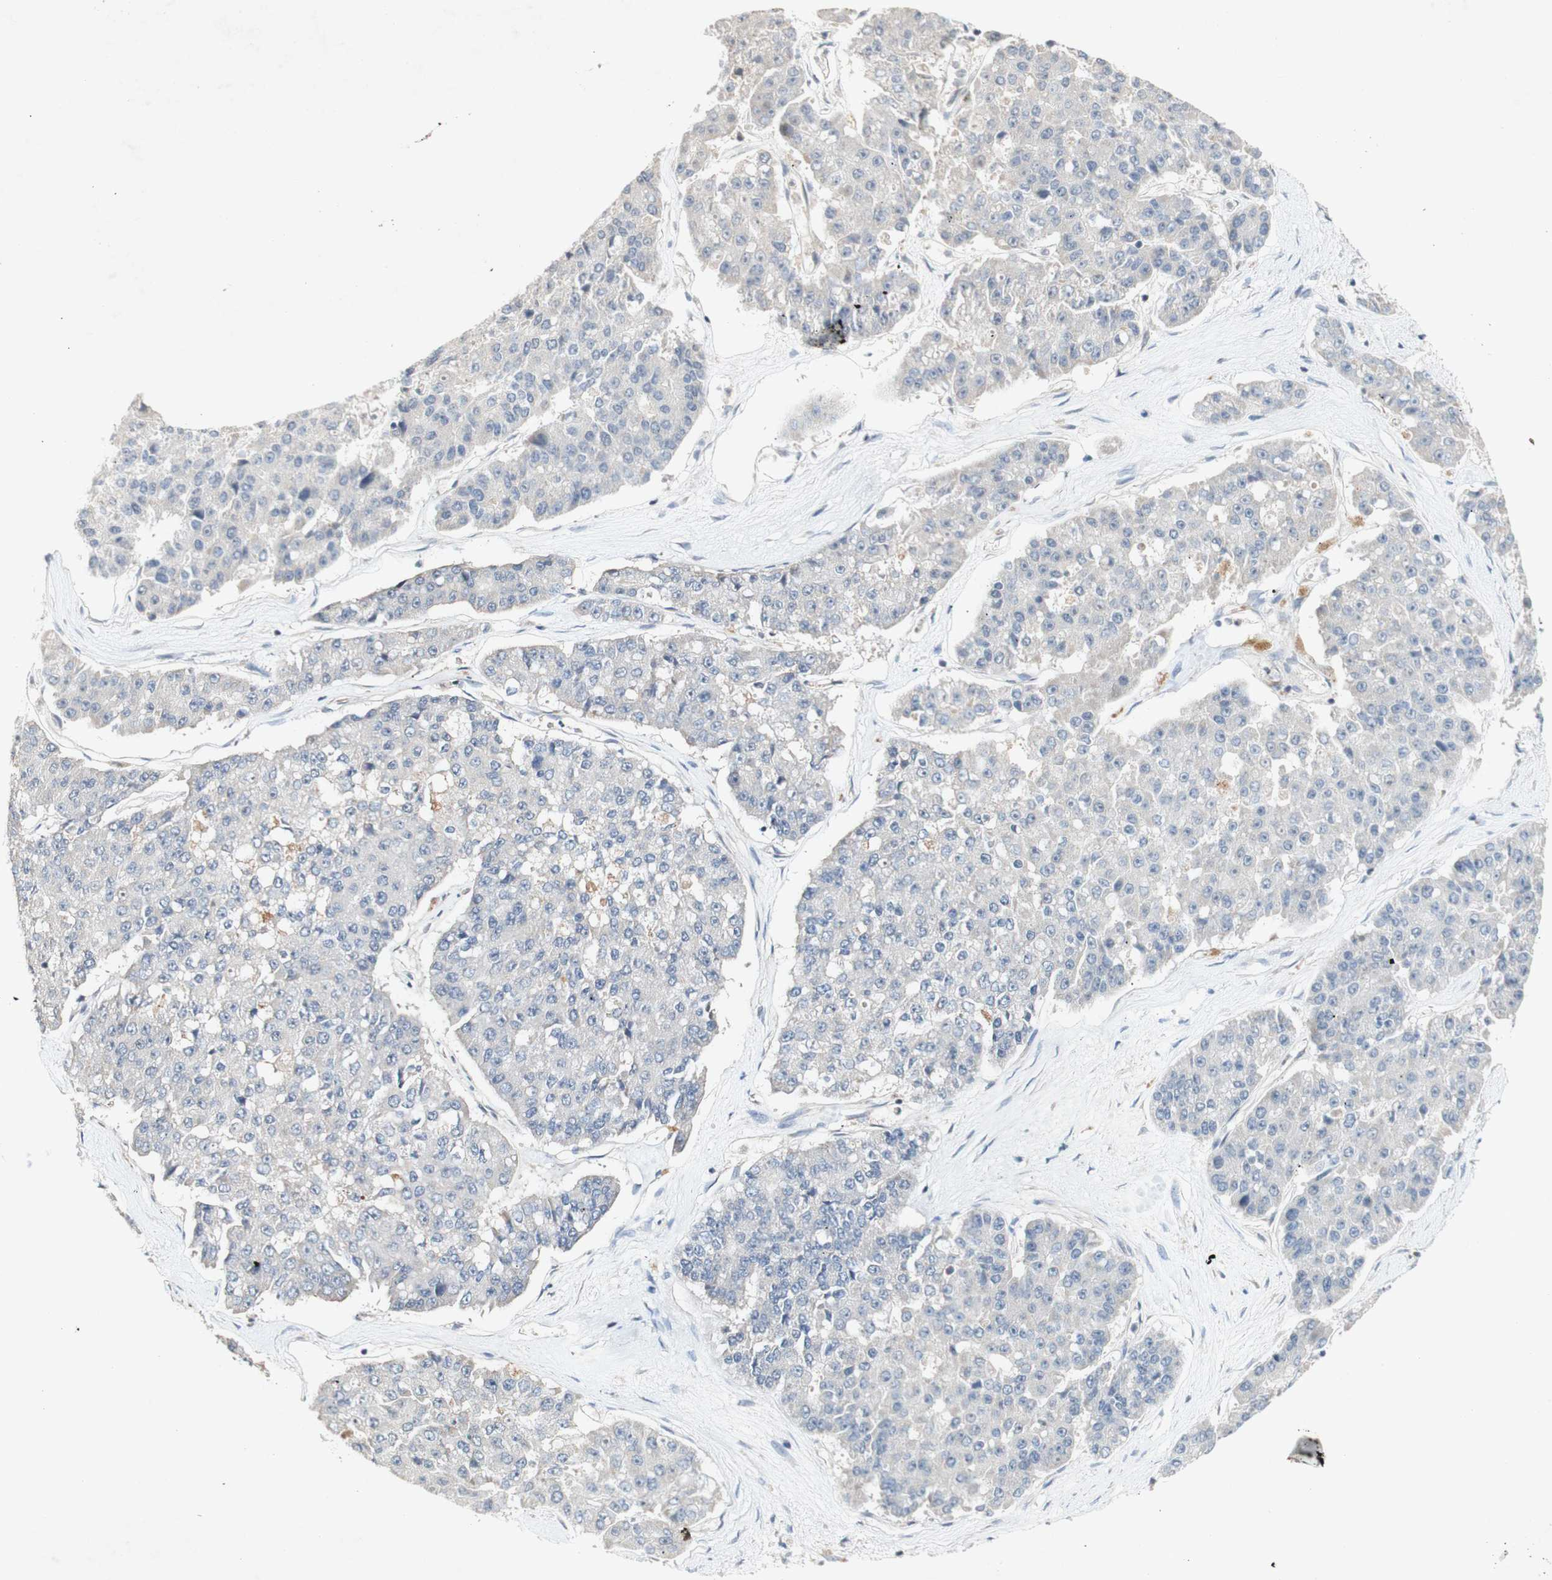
{"staining": {"intensity": "weak", "quantity": ">75%", "location": "cytoplasmic/membranous"}, "tissue": "pancreatic cancer", "cell_type": "Tumor cells", "image_type": "cancer", "snomed": [{"axis": "morphology", "description": "Adenocarcinoma, NOS"}, {"axis": "topography", "description": "Pancreas"}], "caption": "Adenocarcinoma (pancreatic) stained with DAB (3,3'-diaminobenzidine) IHC exhibits low levels of weak cytoplasmic/membranous expression in approximately >75% of tumor cells. The staining is performed using DAB brown chromogen to label protein expression. The nuclei are counter-stained blue using hematoxylin.", "gene": "PIN1", "patient": {"sex": "male", "age": 50}}